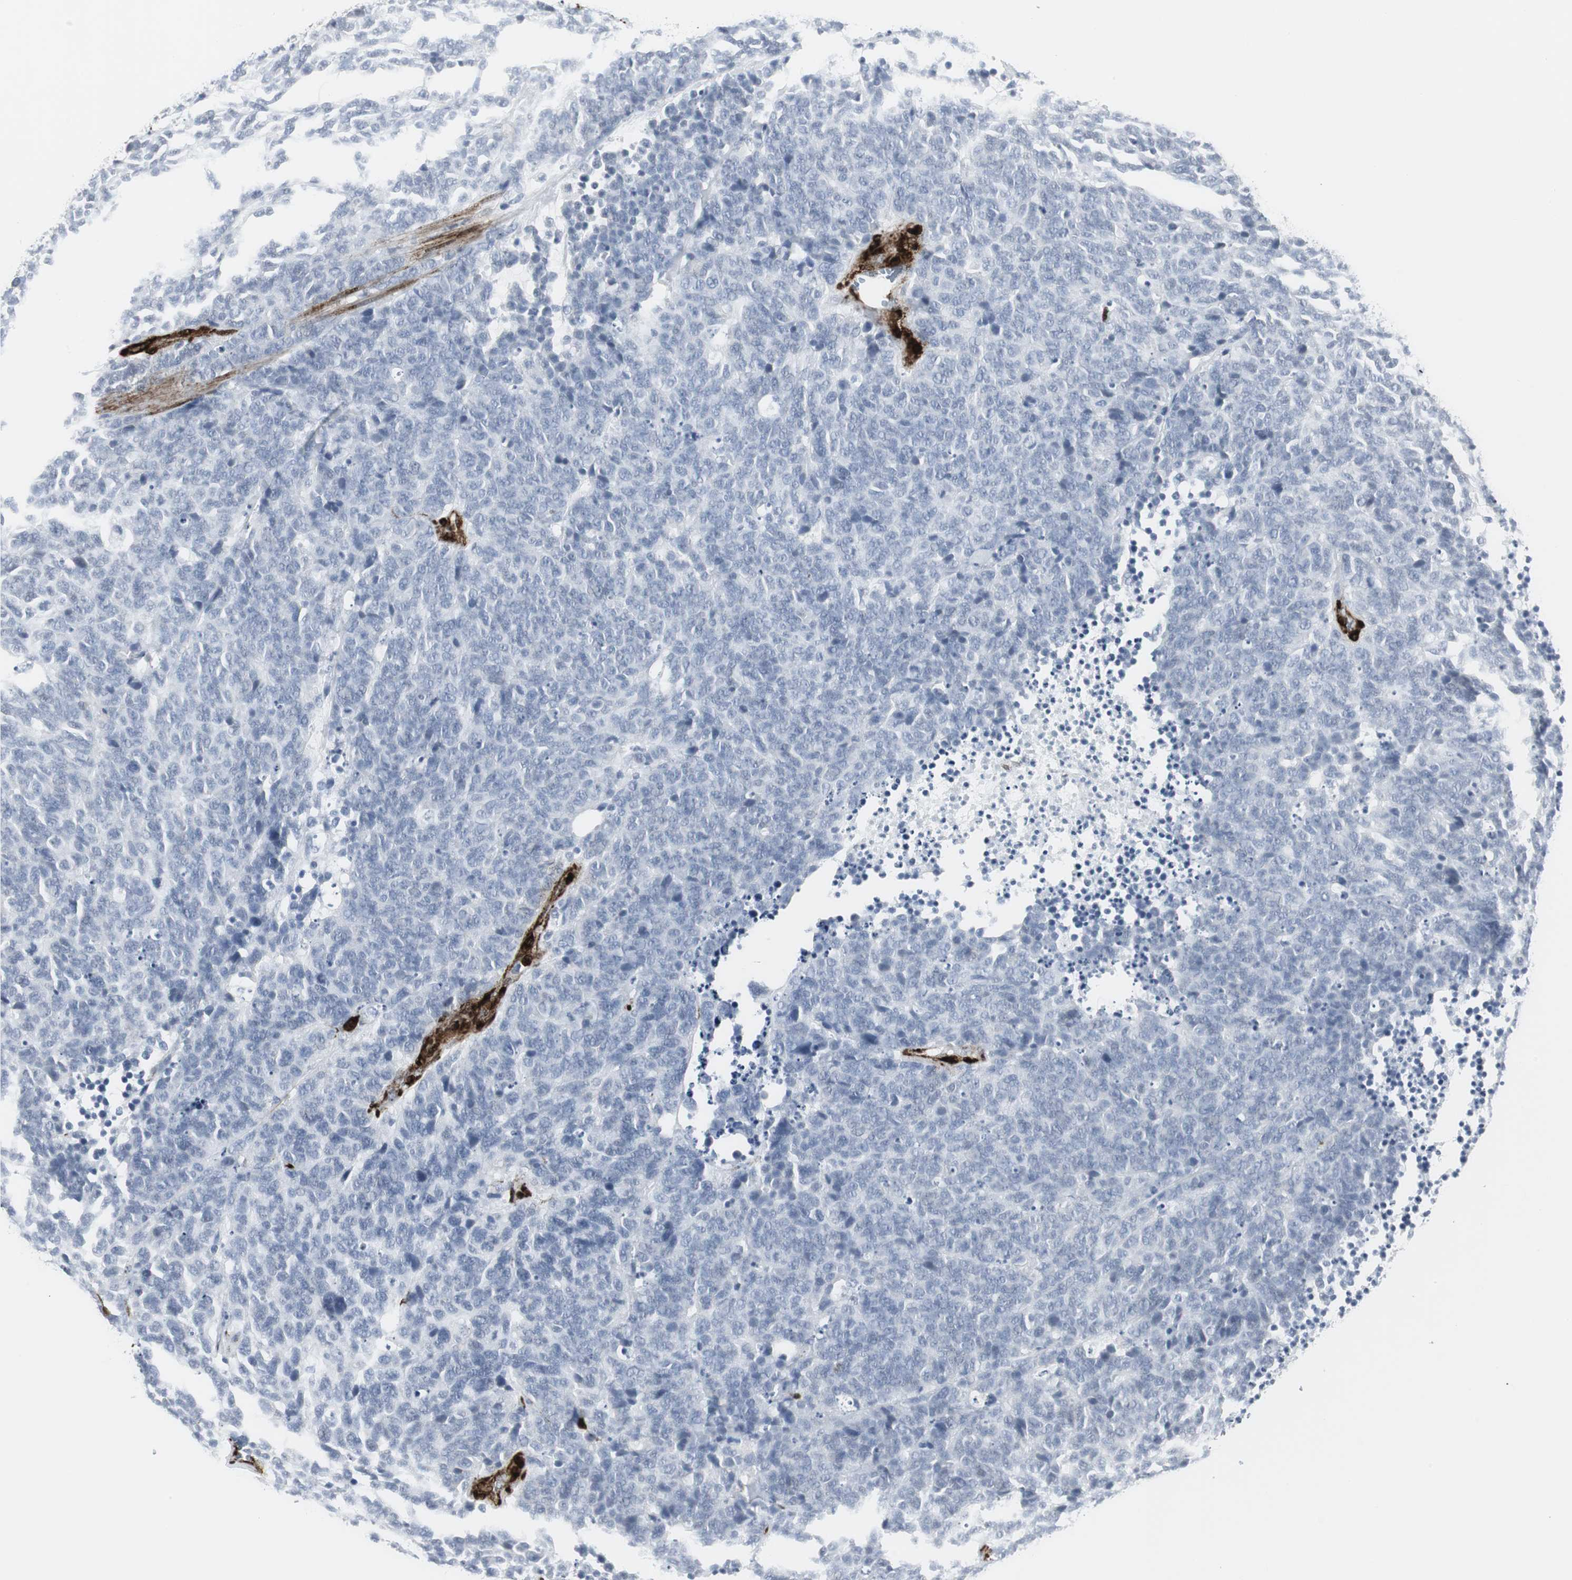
{"staining": {"intensity": "negative", "quantity": "none", "location": "none"}, "tissue": "lung cancer", "cell_type": "Tumor cells", "image_type": "cancer", "snomed": [{"axis": "morphology", "description": "Neoplasm, malignant, NOS"}, {"axis": "topography", "description": "Lung"}], "caption": "An image of human lung cancer is negative for staining in tumor cells. (IHC, brightfield microscopy, high magnification).", "gene": "PPP1R14A", "patient": {"sex": "female", "age": 58}}